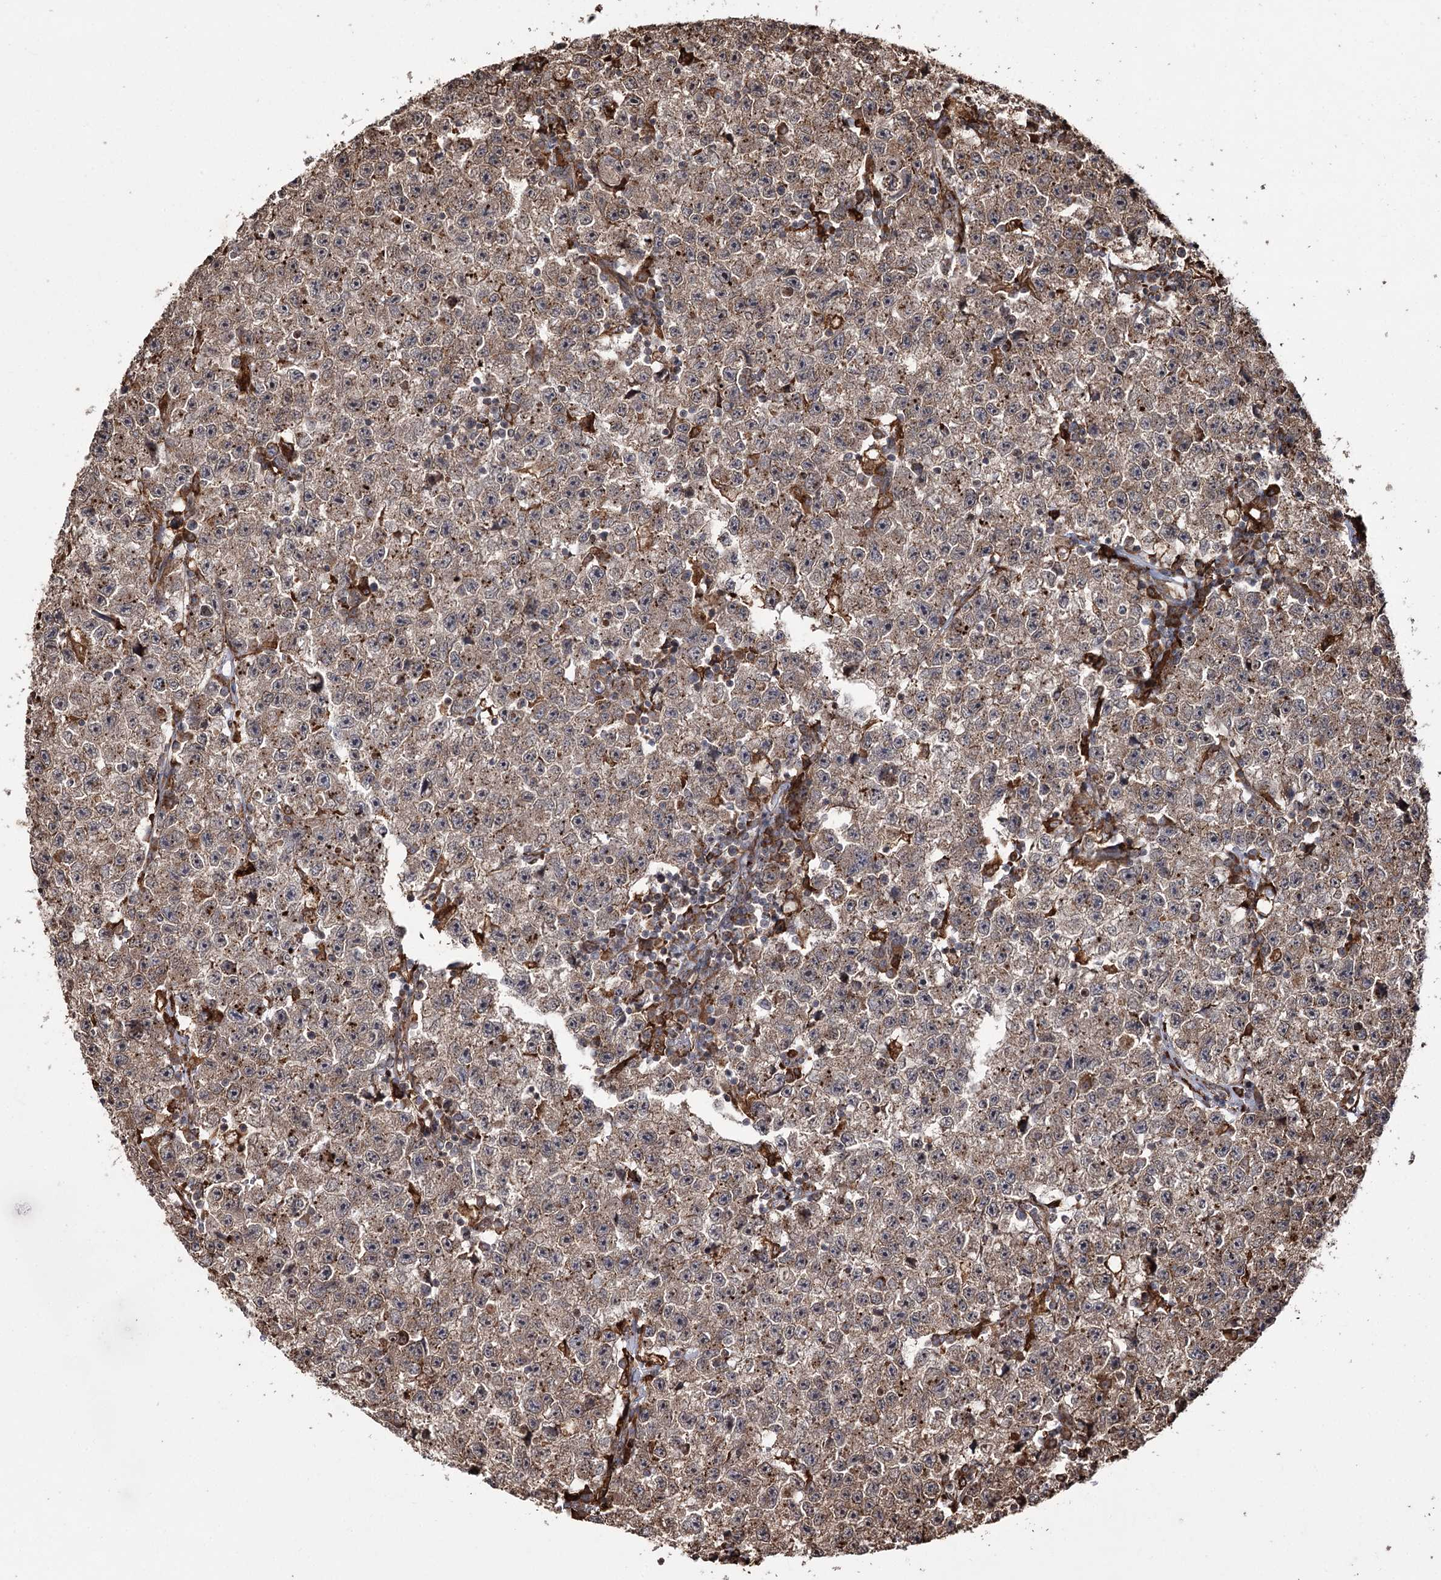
{"staining": {"intensity": "weak", "quantity": ">75%", "location": "cytoplasmic/membranous"}, "tissue": "testis cancer", "cell_type": "Tumor cells", "image_type": "cancer", "snomed": [{"axis": "morphology", "description": "Seminoma, NOS"}, {"axis": "topography", "description": "Testis"}], "caption": "High-power microscopy captured an IHC histopathology image of testis cancer, revealing weak cytoplasmic/membranous staining in approximately >75% of tumor cells. The protein of interest is stained brown, and the nuclei are stained in blue (DAB (3,3'-diaminobenzidine) IHC with brightfield microscopy, high magnification).", "gene": "FANCL", "patient": {"sex": "male", "age": 22}}